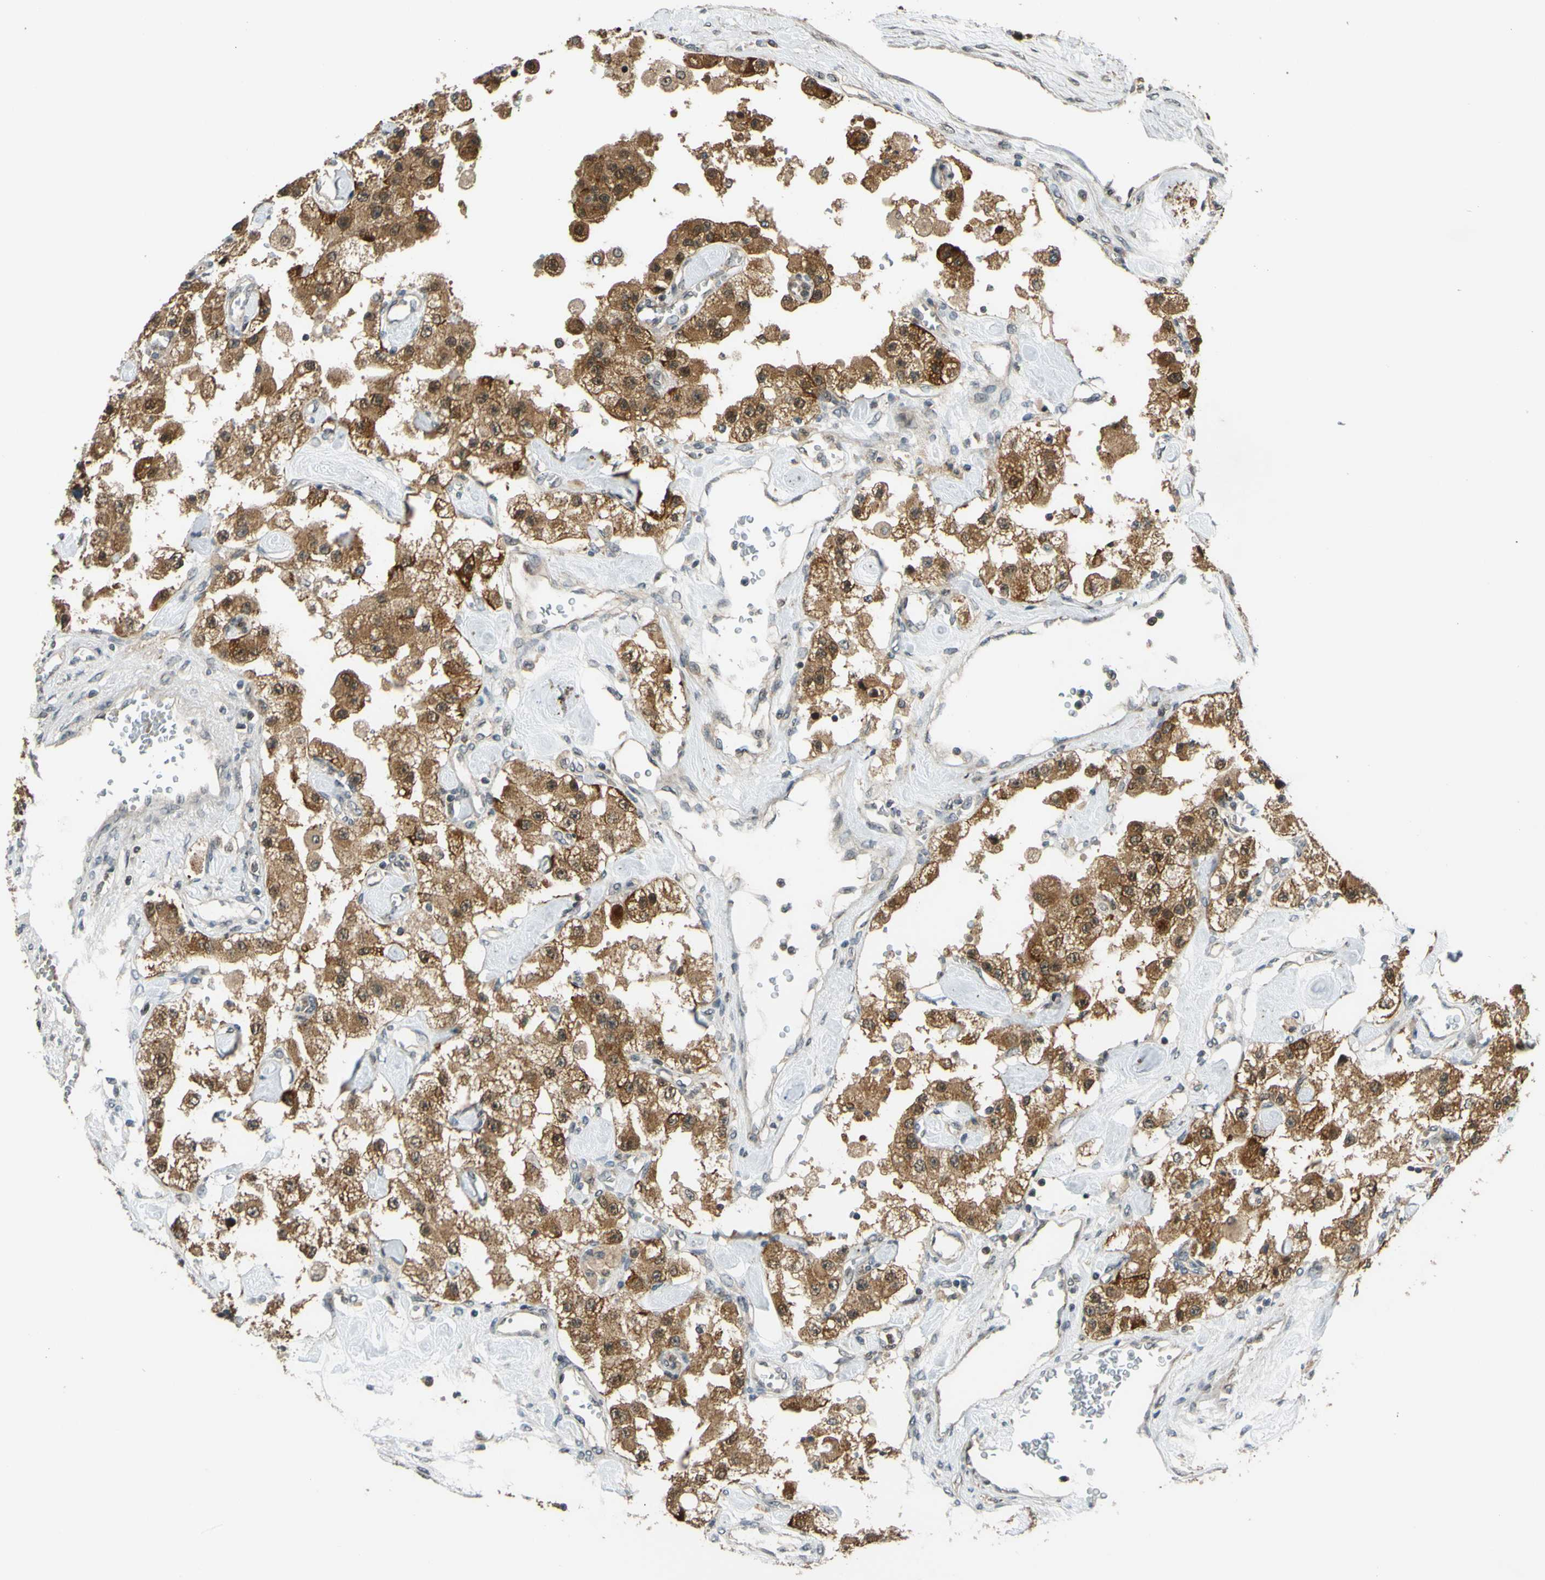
{"staining": {"intensity": "moderate", "quantity": ">75%", "location": "cytoplasmic/membranous"}, "tissue": "carcinoid", "cell_type": "Tumor cells", "image_type": "cancer", "snomed": [{"axis": "morphology", "description": "Carcinoid, malignant, NOS"}, {"axis": "topography", "description": "Pancreas"}], "caption": "About >75% of tumor cells in human carcinoid (malignant) display moderate cytoplasmic/membranous protein positivity as visualized by brown immunohistochemical staining.", "gene": "ABCC8", "patient": {"sex": "male", "age": 41}}